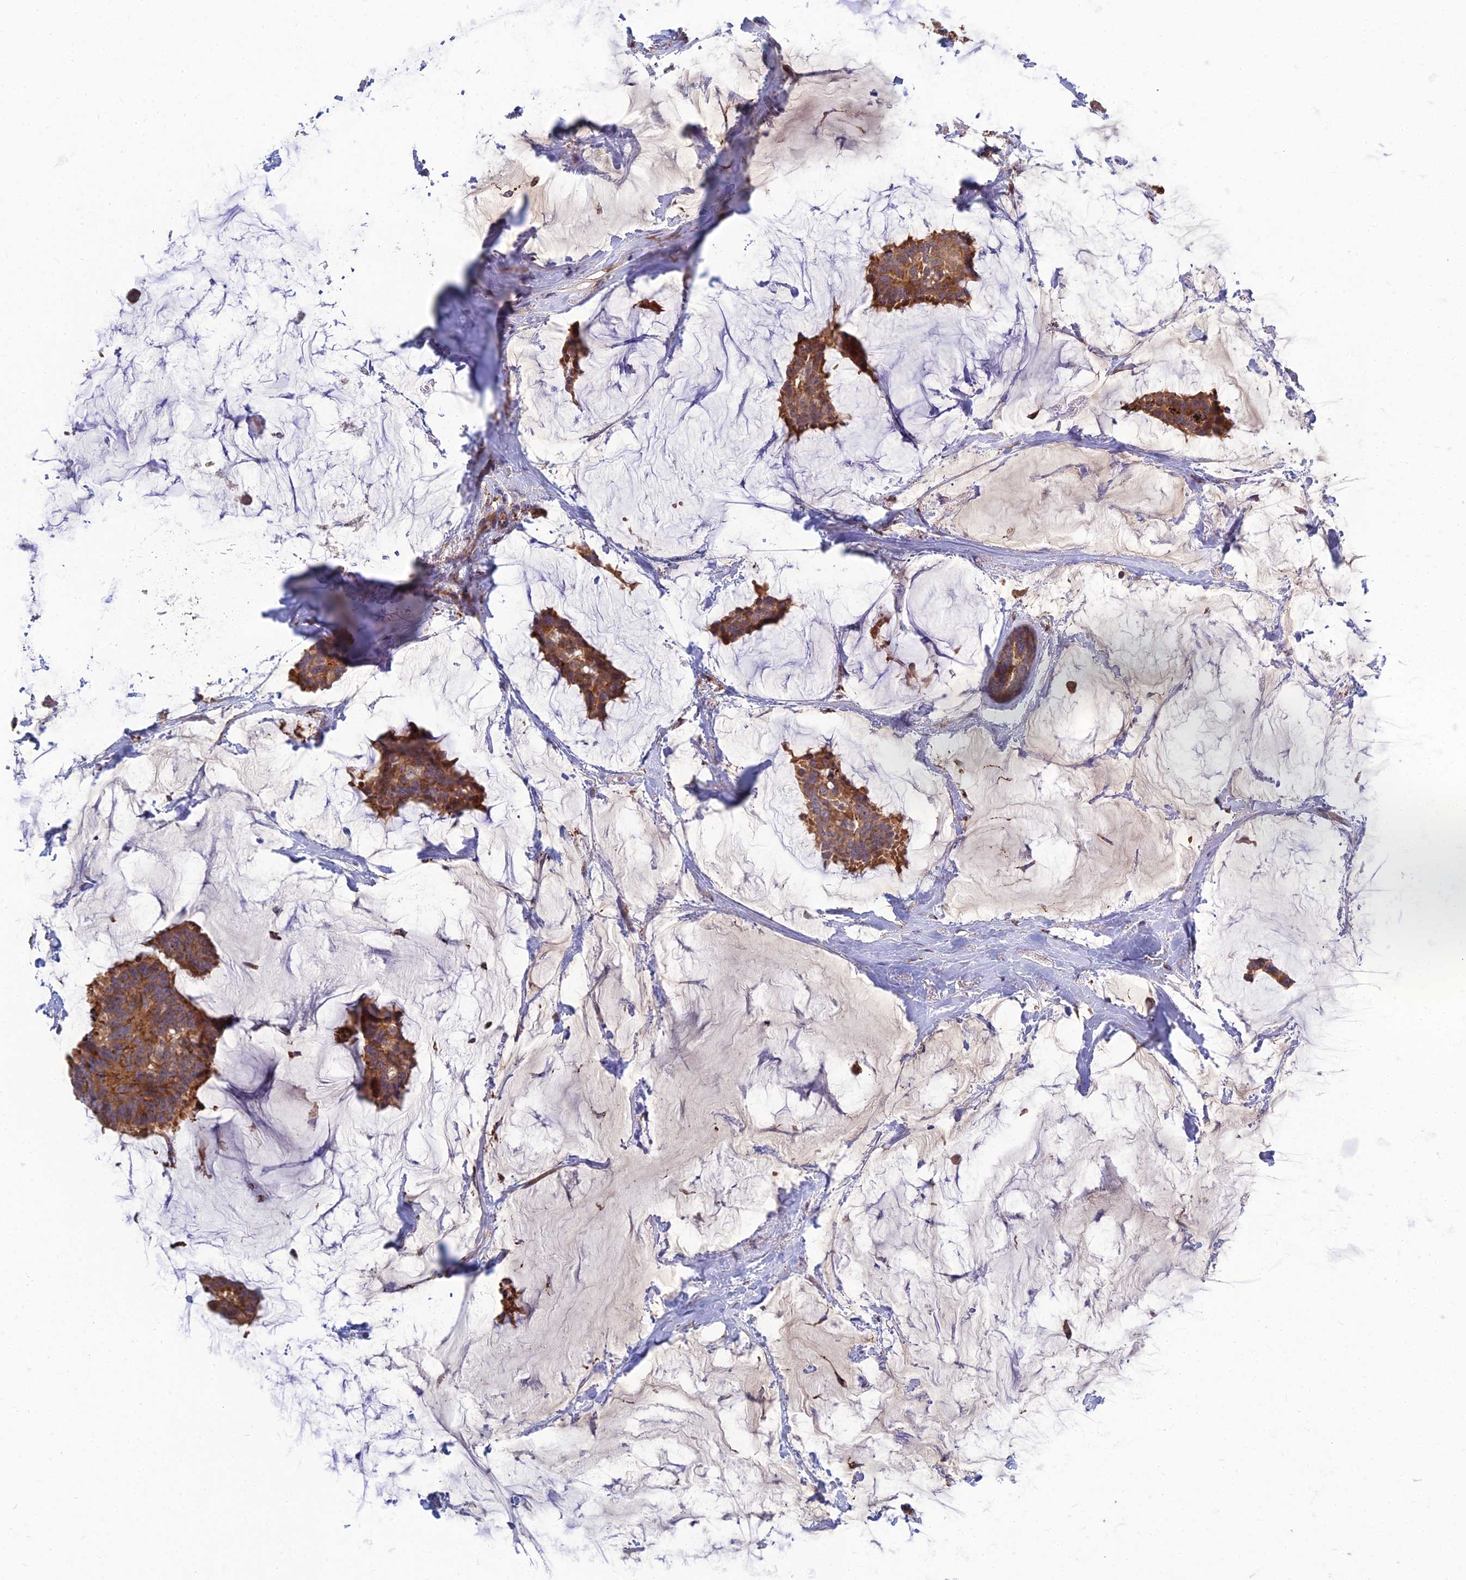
{"staining": {"intensity": "moderate", "quantity": ">75%", "location": "cytoplasmic/membranous"}, "tissue": "breast cancer", "cell_type": "Tumor cells", "image_type": "cancer", "snomed": [{"axis": "morphology", "description": "Duct carcinoma"}, {"axis": "topography", "description": "Breast"}], "caption": "Protein expression by immunohistochemistry (IHC) demonstrates moderate cytoplasmic/membranous staining in approximately >75% of tumor cells in breast cancer (intraductal carcinoma).", "gene": "RIC8B", "patient": {"sex": "female", "age": 93}}